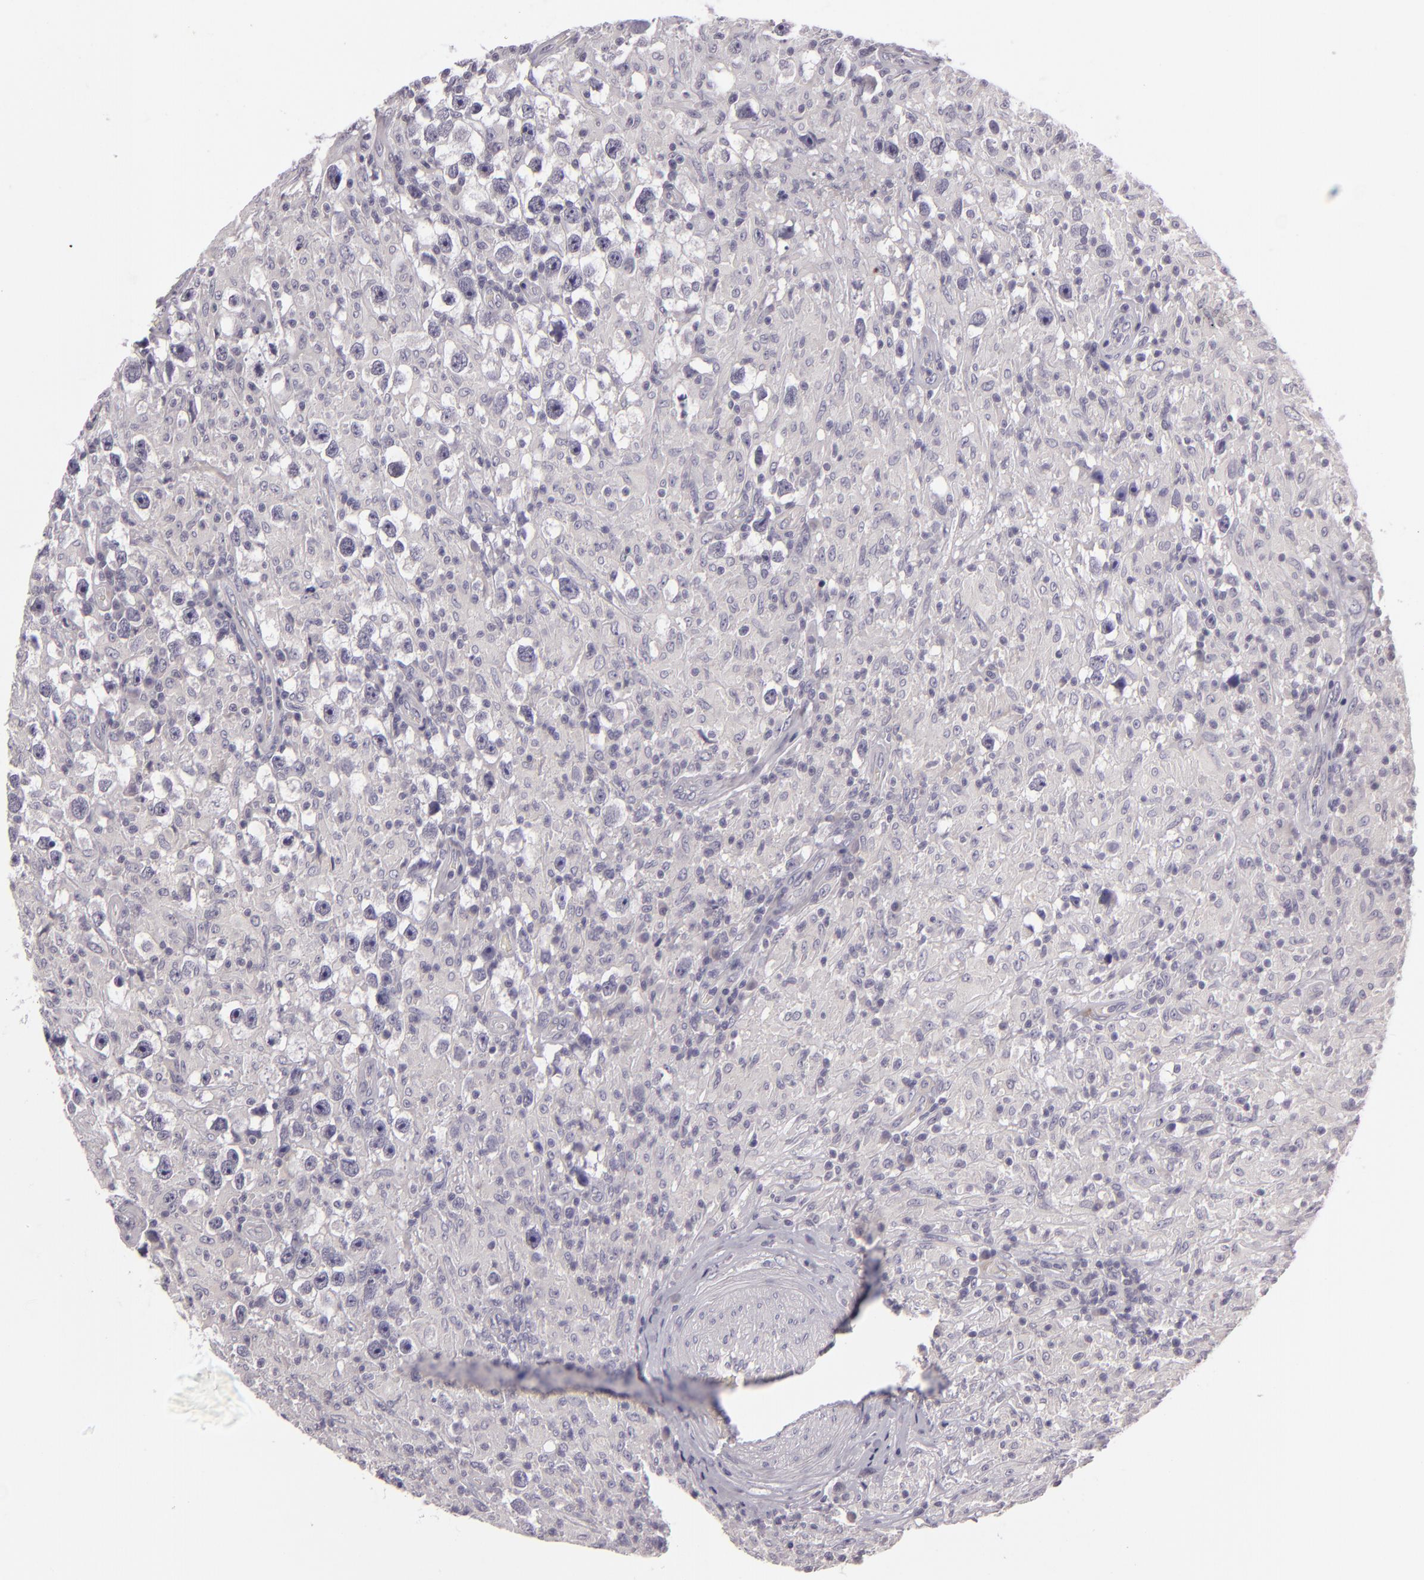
{"staining": {"intensity": "negative", "quantity": "none", "location": "none"}, "tissue": "testis cancer", "cell_type": "Tumor cells", "image_type": "cancer", "snomed": [{"axis": "morphology", "description": "Seminoma, NOS"}, {"axis": "topography", "description": "Testis"}], "caption": "Human testis cancer (seminoma) stained for a protein using immunohistochemistry shows no positivity in tumor cells.", "gene": "EGFL6", "patient": {"sex": "male", "age": 34}}